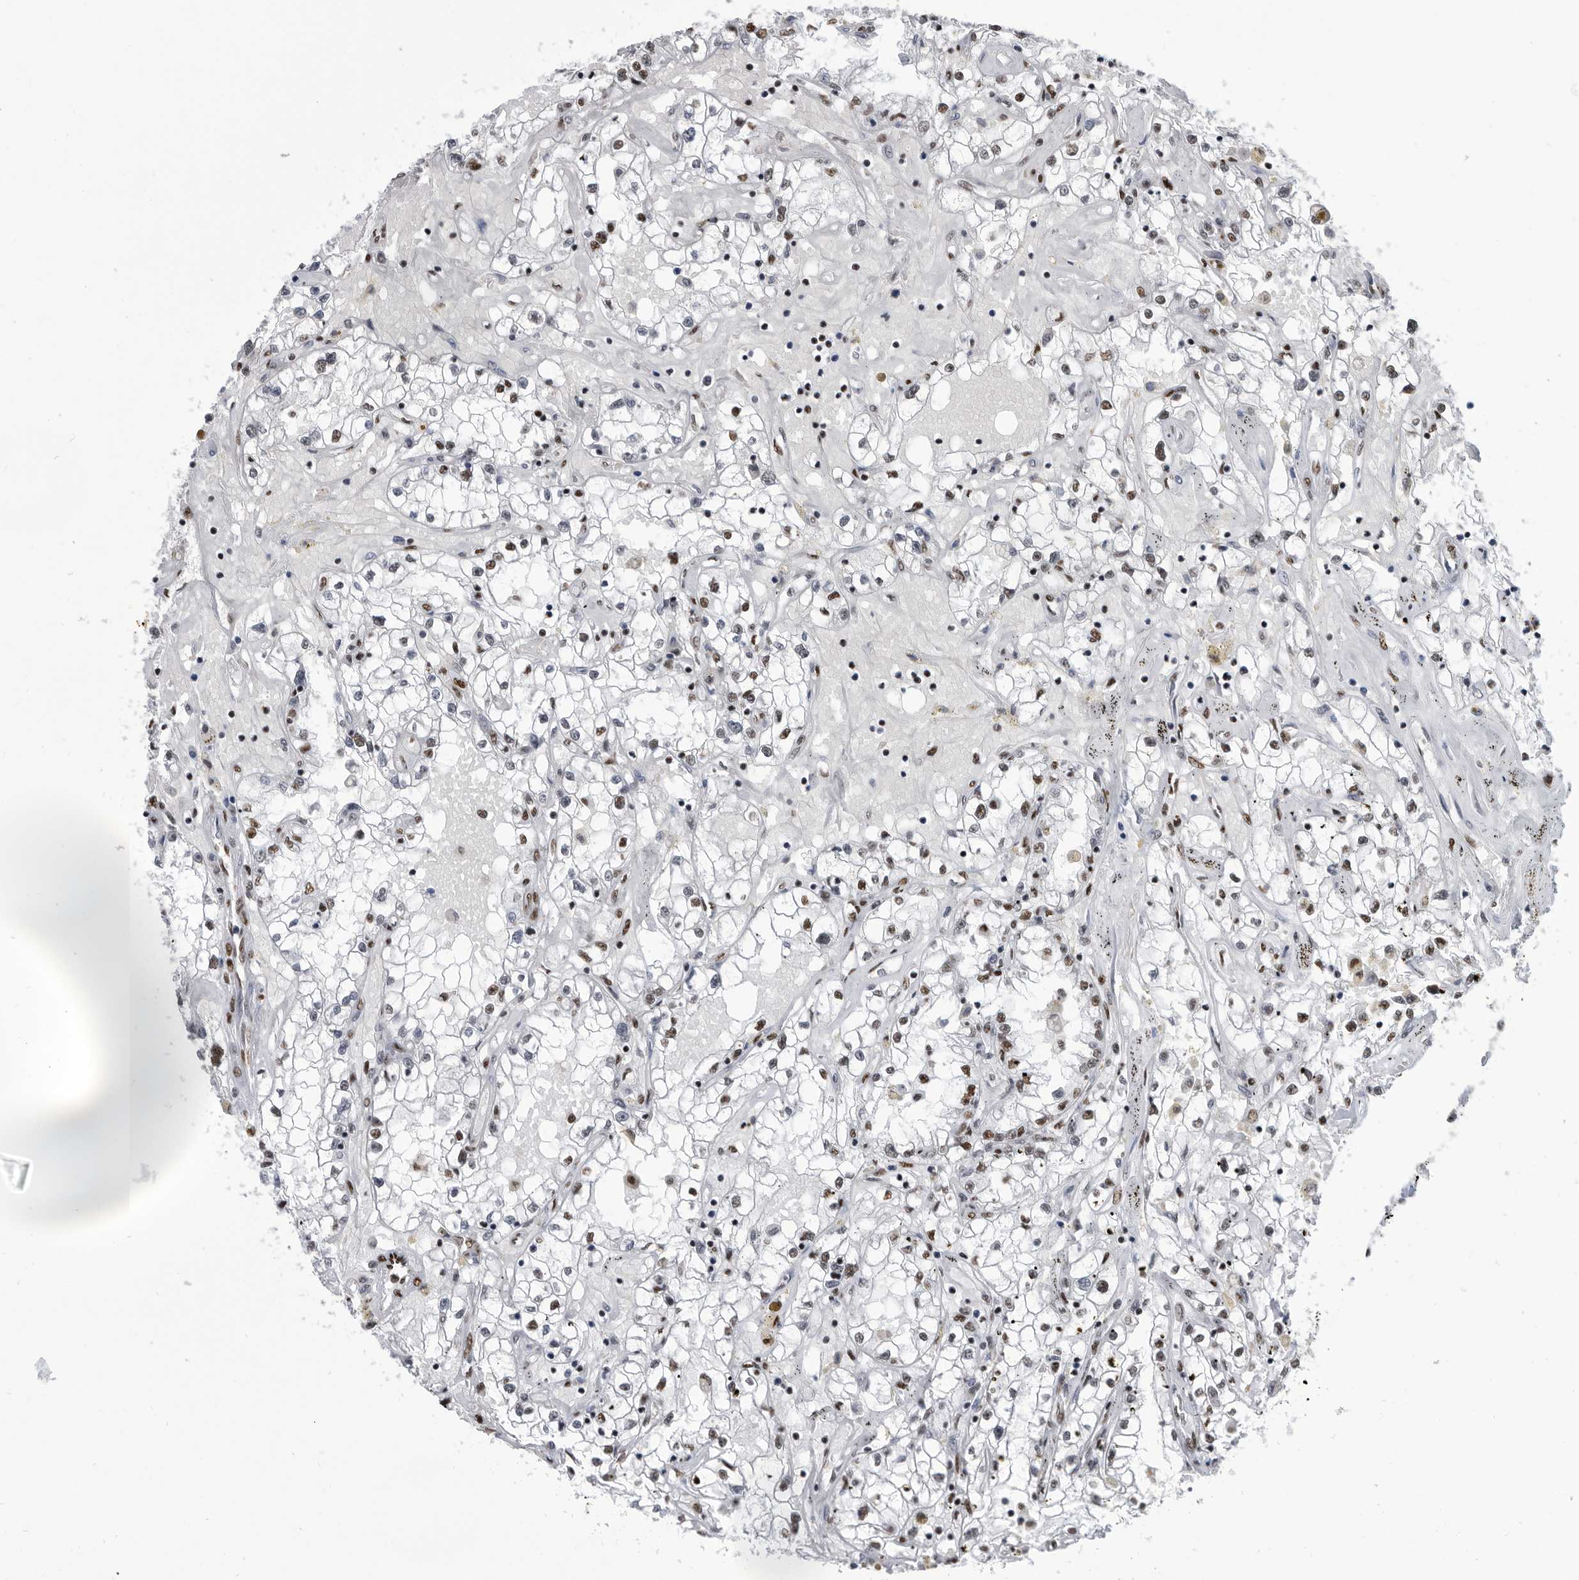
{"staining": {"intensity": "moderate", "quantity": "<25%", "location": "nuclear"}, "tissue": "renal cancer", "cell_type": "Tumor cells", "image_type": "cancer", "snomed": [{"axis": "morphology", "description": "Adenocarcinoma, NOS"}, {"axis": "topography", "description": "Kidney"}], "caption": "Immunohistochemistry histopathology image of neoplastic tissue: human renal adenocarcinoma stained using immunohistochemistry reveals low levels of moderate protein expression localized specifically in the nuclear of tumor cells, appearing as a nuclear brown color.", "gene": "SF3A1", "patient": {"sex": "male", "age": 56}}